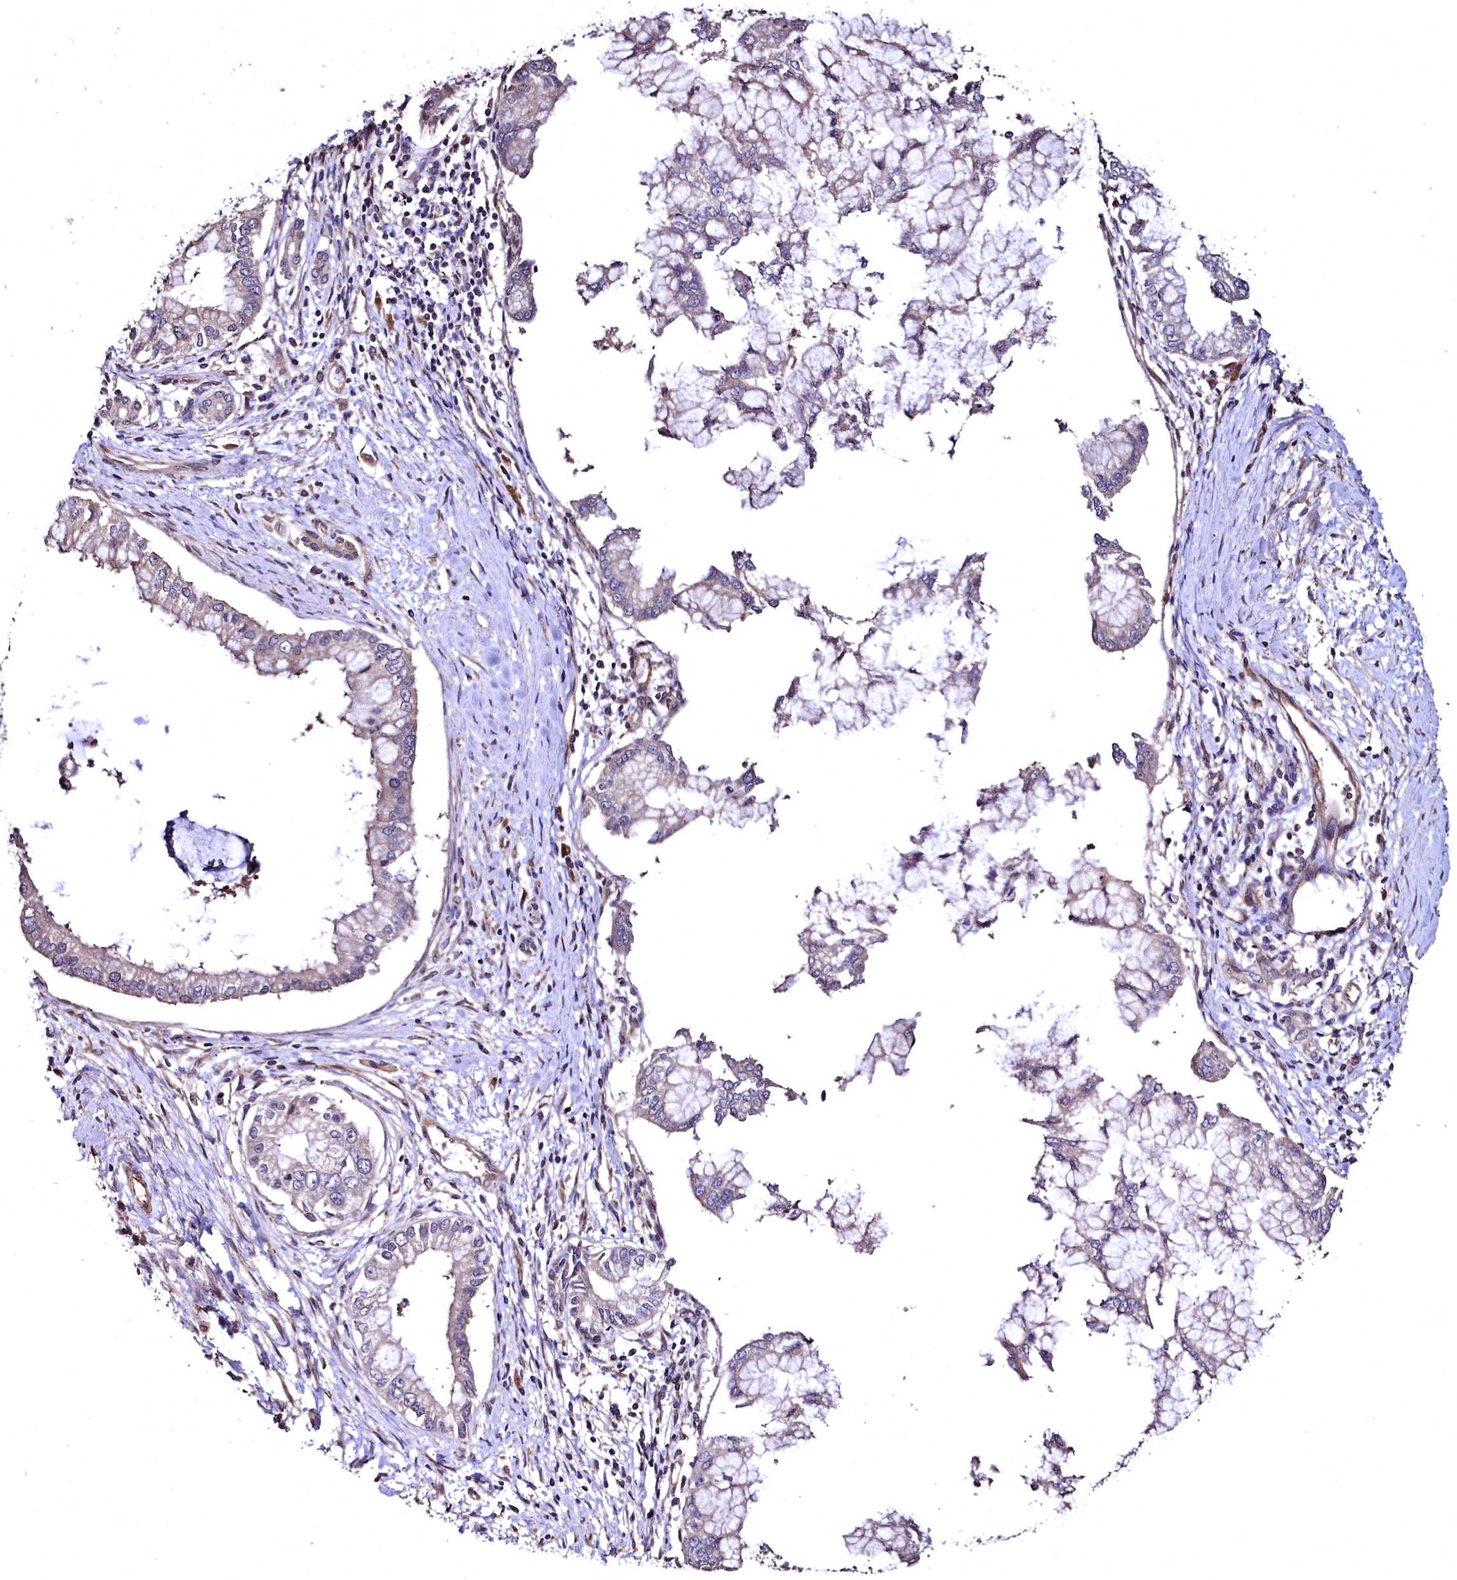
{"staining": {"intensity": "negative", "quantity": "none", "location": "none"}, "tissue": "pancreatic cancer", "cell_type": "Tumor cells", "image_type": "cancer", "snomed": [{"axis": "morphology", "description": "Adenocarcinoma, NOS"}, {"axis": "topography", "description": "Pancreas"}], "caption": "Tumor cells are negative for protein expression in human pancreatic adenocarcinoma.", "gene": "TBCEL", "patient": {"sex": "male", "age": 46}}